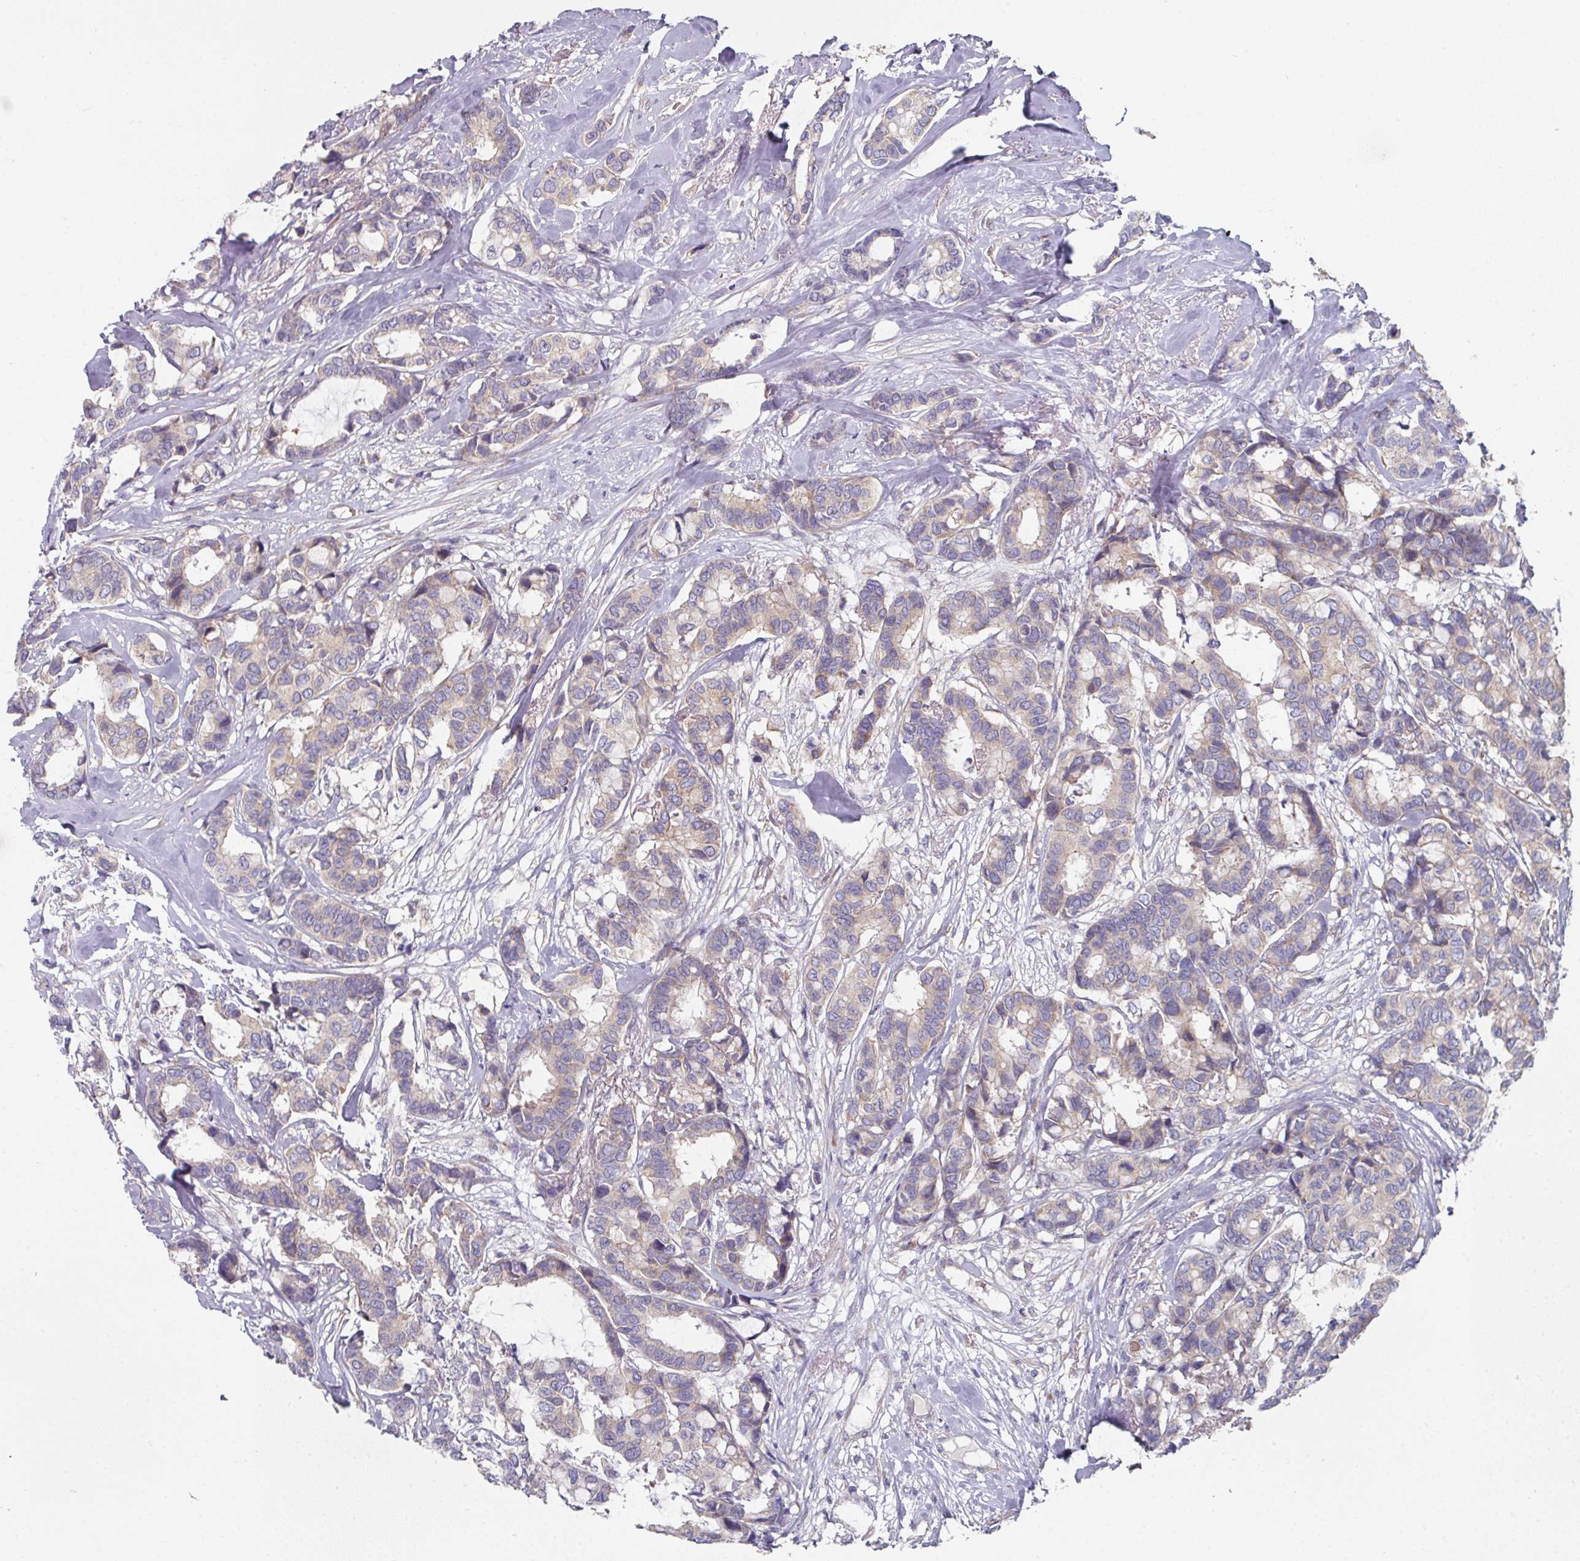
{"staining": {"intensity": "negative", "quantity": "none", "location": "none"}, "tissue": "breast cancer", "cell_type": "Tumor cells", "image_type": "cancer", "snomed": [{"axis": "morphology", "description": "Duct carcinoma"}, {"axis": "topography", "description": "Breast"}], "caption": "Breast cancer was stained to show a protein in brown. There is no significant expression in tumor cells.", "gene": "PYROXD2", "patient": {"sex": "female", "age": 87}}